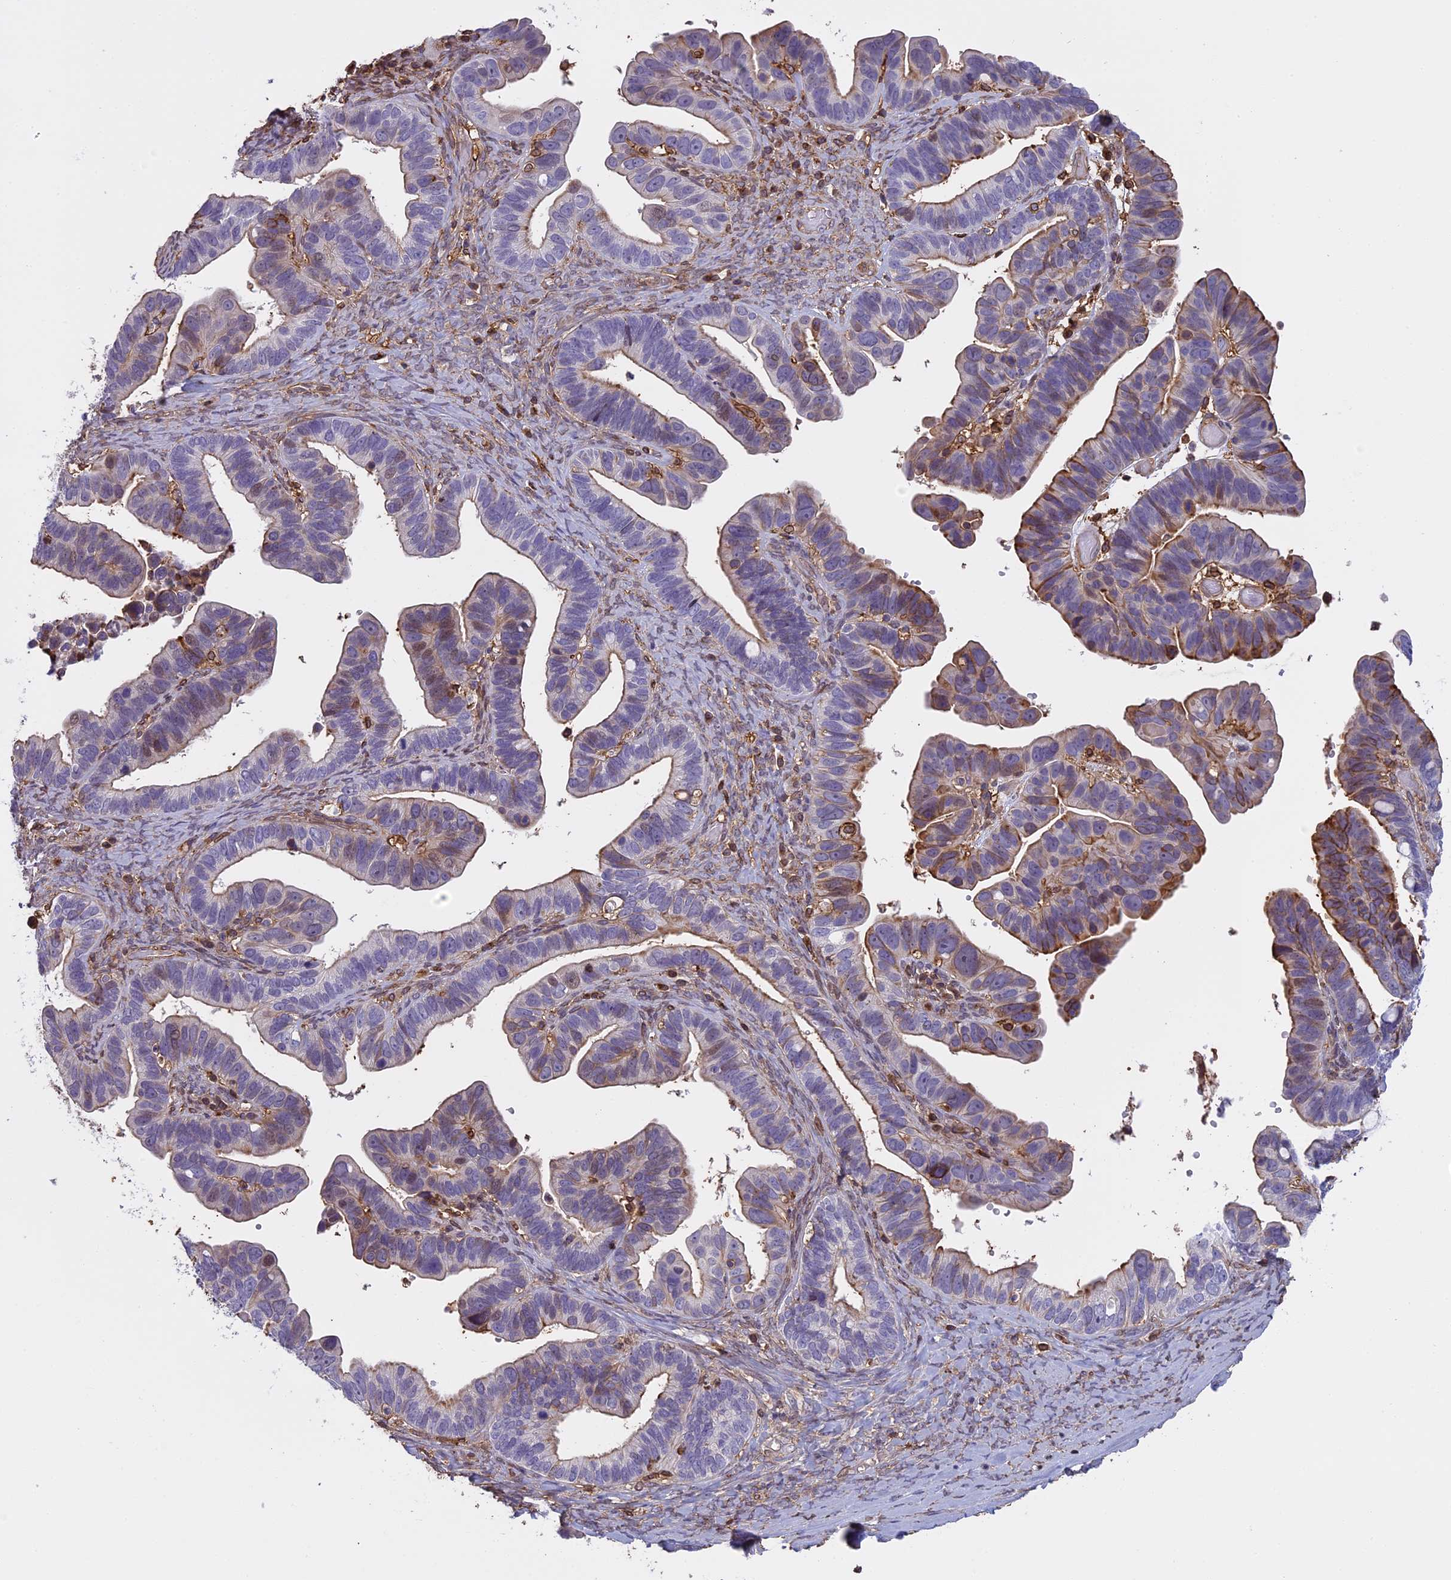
{"staining": {"intensity": "moderate", "quantity": "25%-75%", "location": "cytoplasmic/membranous"}, "tissue": "ovarian cancer", "cell_type": "Tumor cells", "image_type": "cancer", "snomed": [{"axis": "morphology", "description": "Cystadenocarcinoma, serous, NOS"}, {"axis": "topography", "description": "Ovary"}], "caption": "An IHC image of tumor tissue is shown. Protein staining in brown highlights moderate cytoplasmic/membranous positivity in serous cystadenocarcinoma (ovarian) within tumor cells. The protein of interest is stained brown, and the nuclei are stained in blue (DAB (3,3'-diaminobenzidine) IHC with brightfield microscopy, high magnification).", "gene": "TMEM255B", "patient": {"sex": "female", "age": 56}}